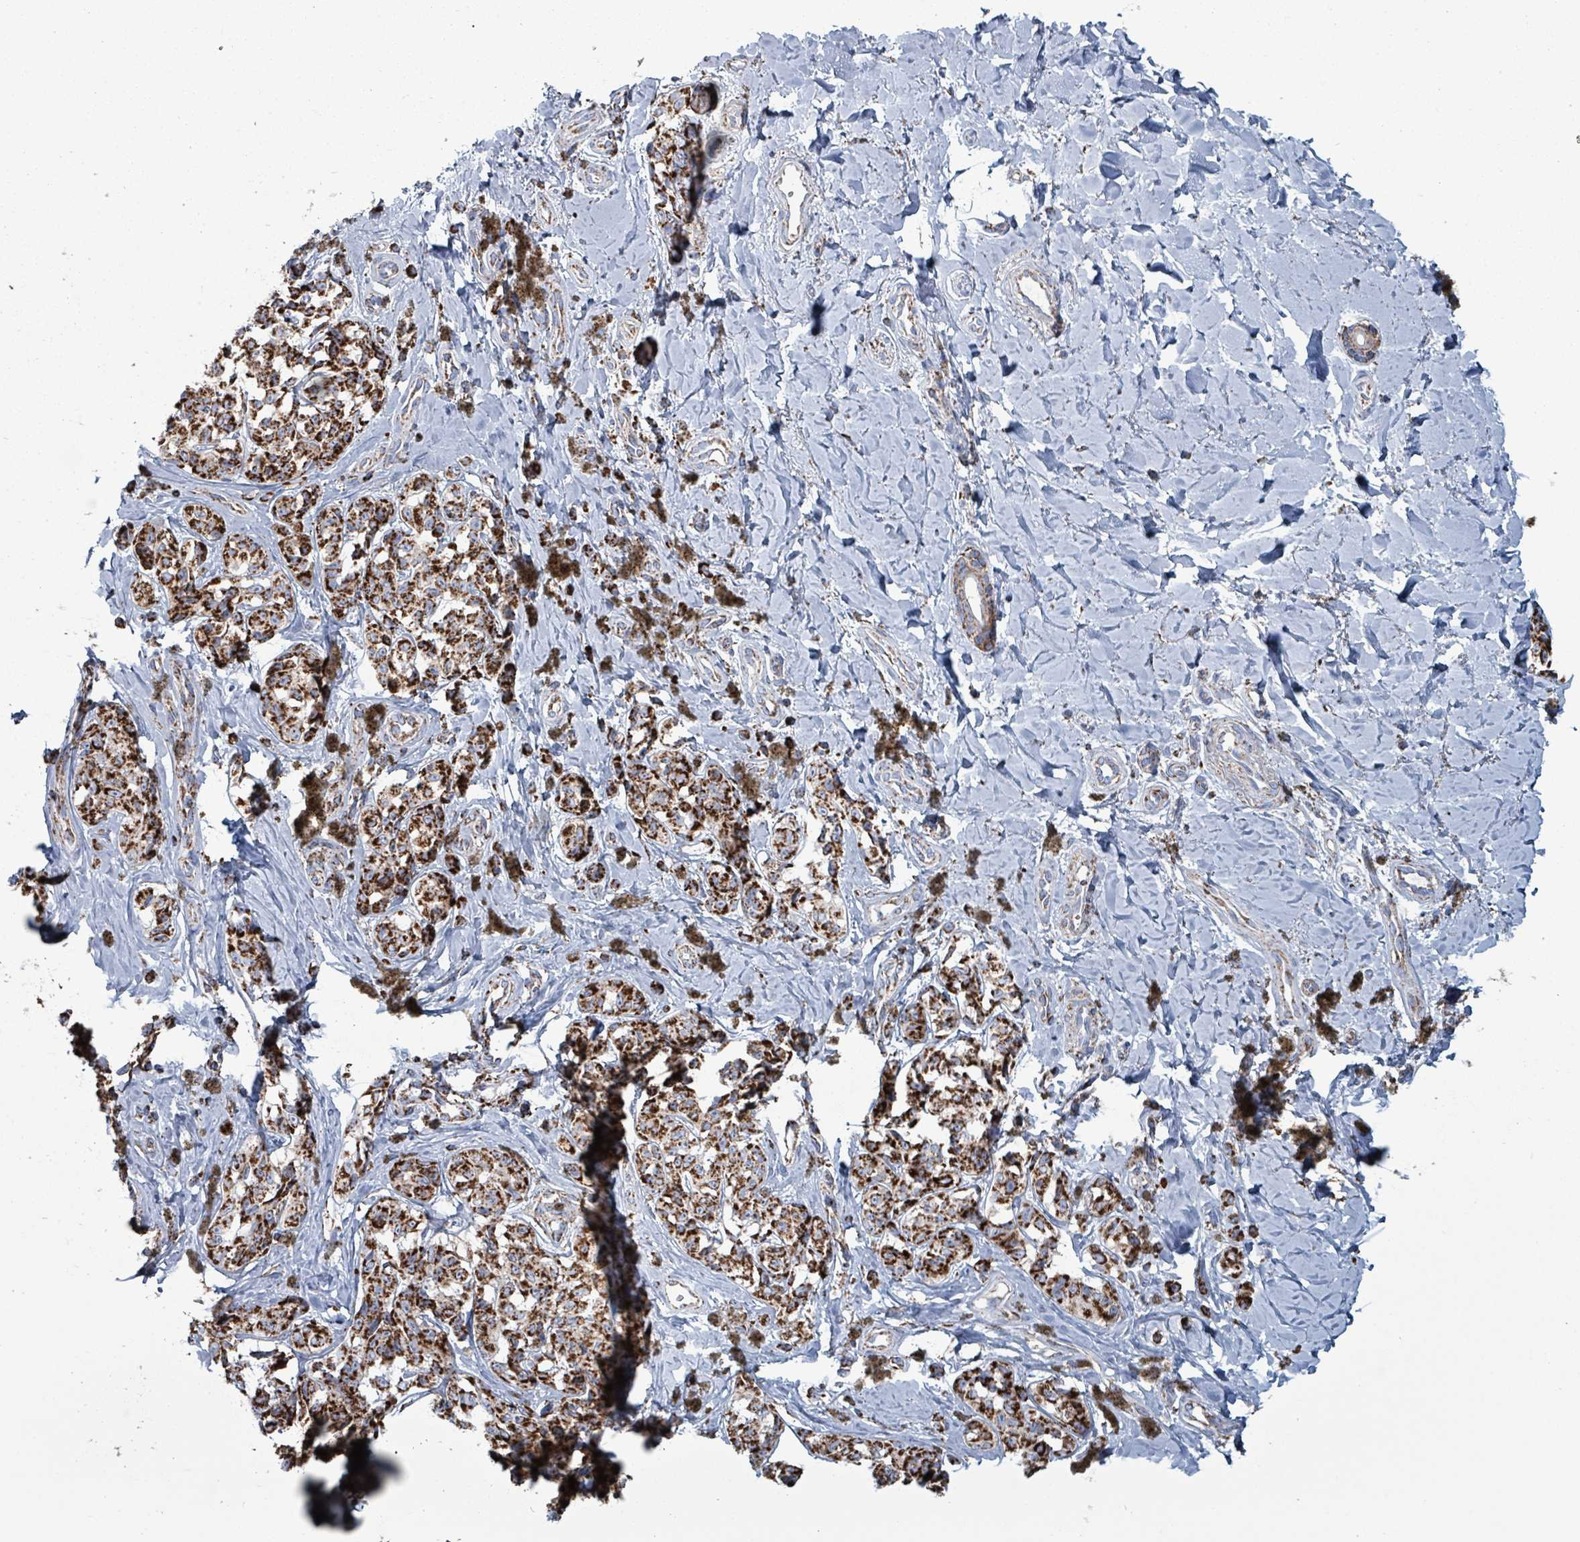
{"staining": {"intensity": "strong", "quantity": ">75%", "location": "cytoplasmic/membranous"}, "tissue": "melanoma", "cell_type": "Tumor cells", "image_type": "cancer", "snomed": [{"axis": "morphology", "description": "Malignant melanoma, NOS"}, {"axis": "topography", "description": "Skin"}], "caption": "Human malignant melanoma stained with a protein marker displays strong staining in tumor cells.", "gene": "IDH3B", "patient": {"sex": "female", "age": 65}}